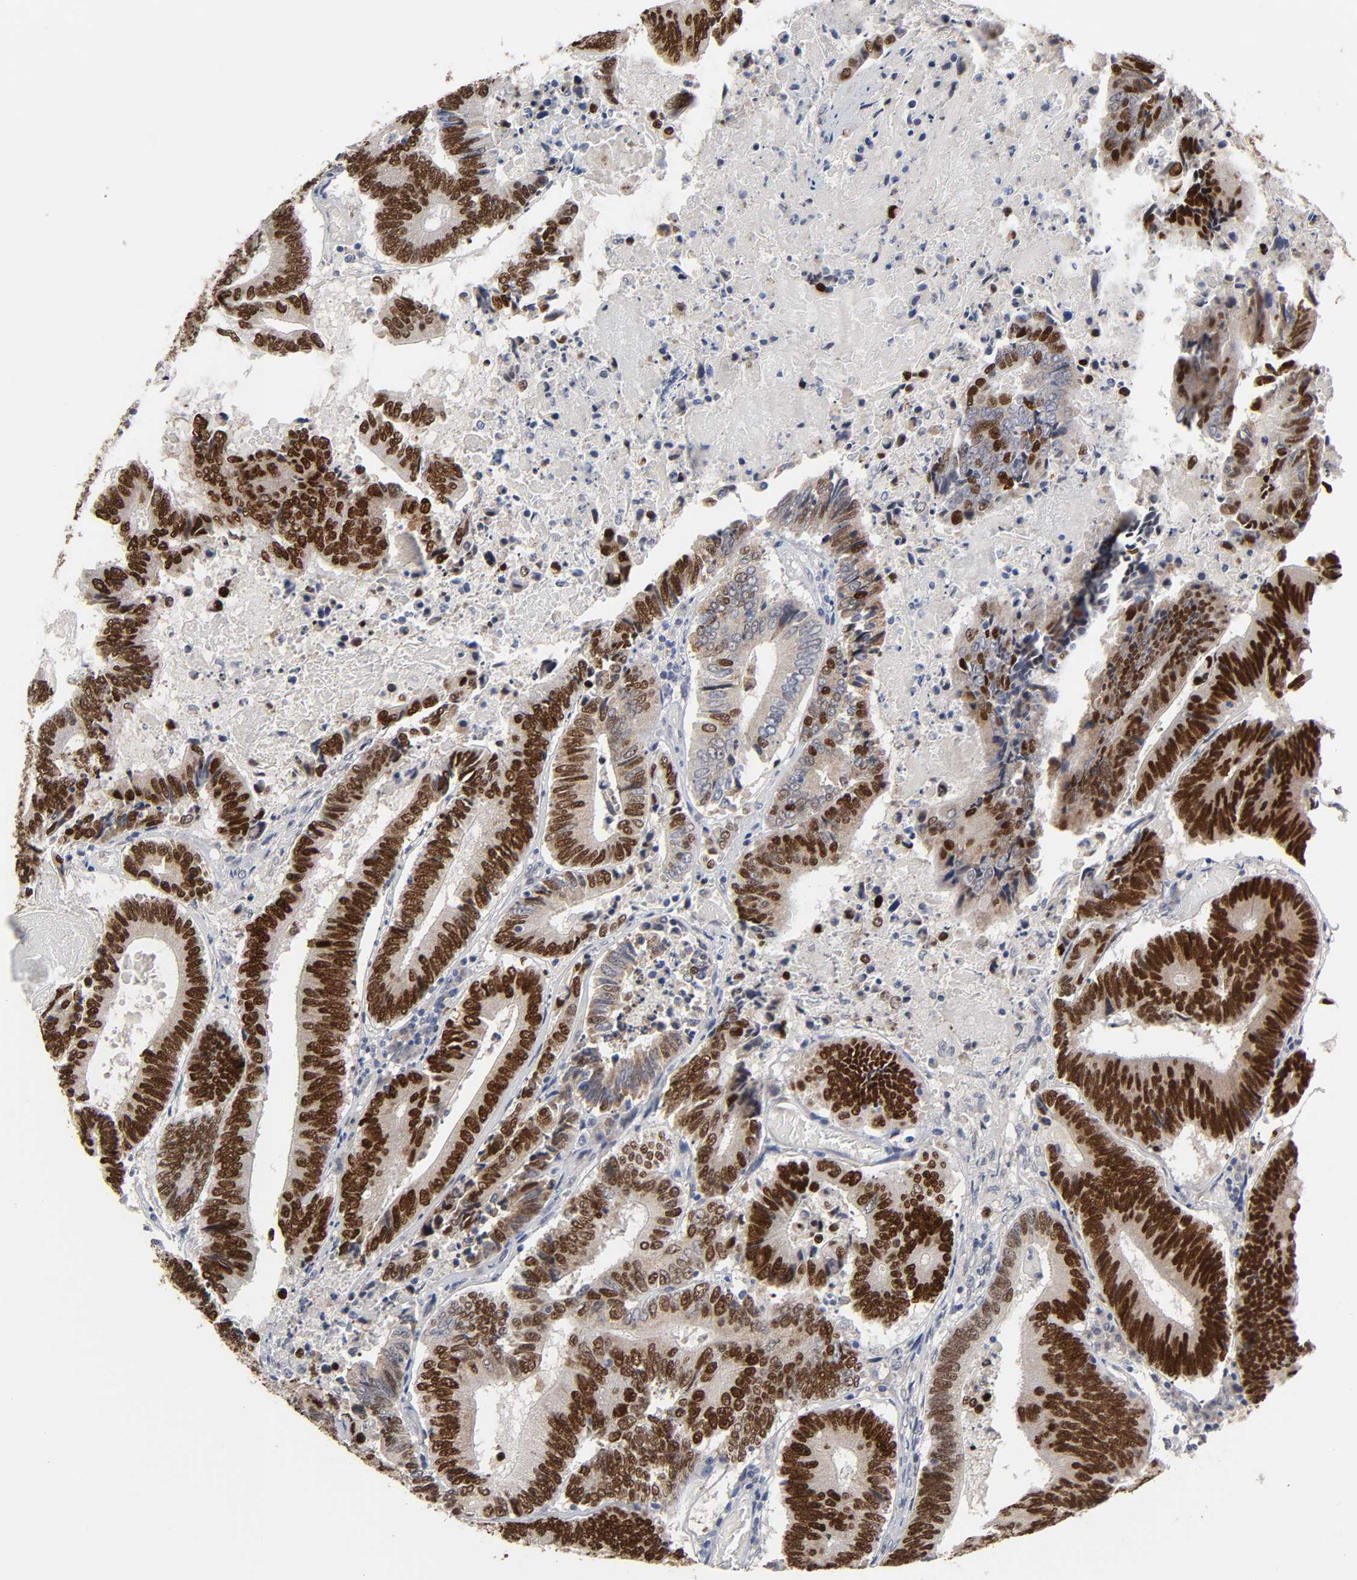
{"staining": {"intensity": "strong", "quantity": ">75%", "location": "nuclear"}, "tissue": "colorectal cancer", "cell_type": "Tumor cells", "image_type": "cancer", "snomed": [{"axis": "morphology", "description": "Adenocarcinoma, NOS"}, {"axis": "topography", "description": "Colon"}], "caption": "Immunohistochemical staining of colorectal cancer reveals high levels of strong nuclear positivity in approximately >75% of tumor cells. The protein of interest is shown in brown color, while the nuclei are stained blue.", "gene": "HNF4A", "patient": {"sex": "female", "age": 78}}